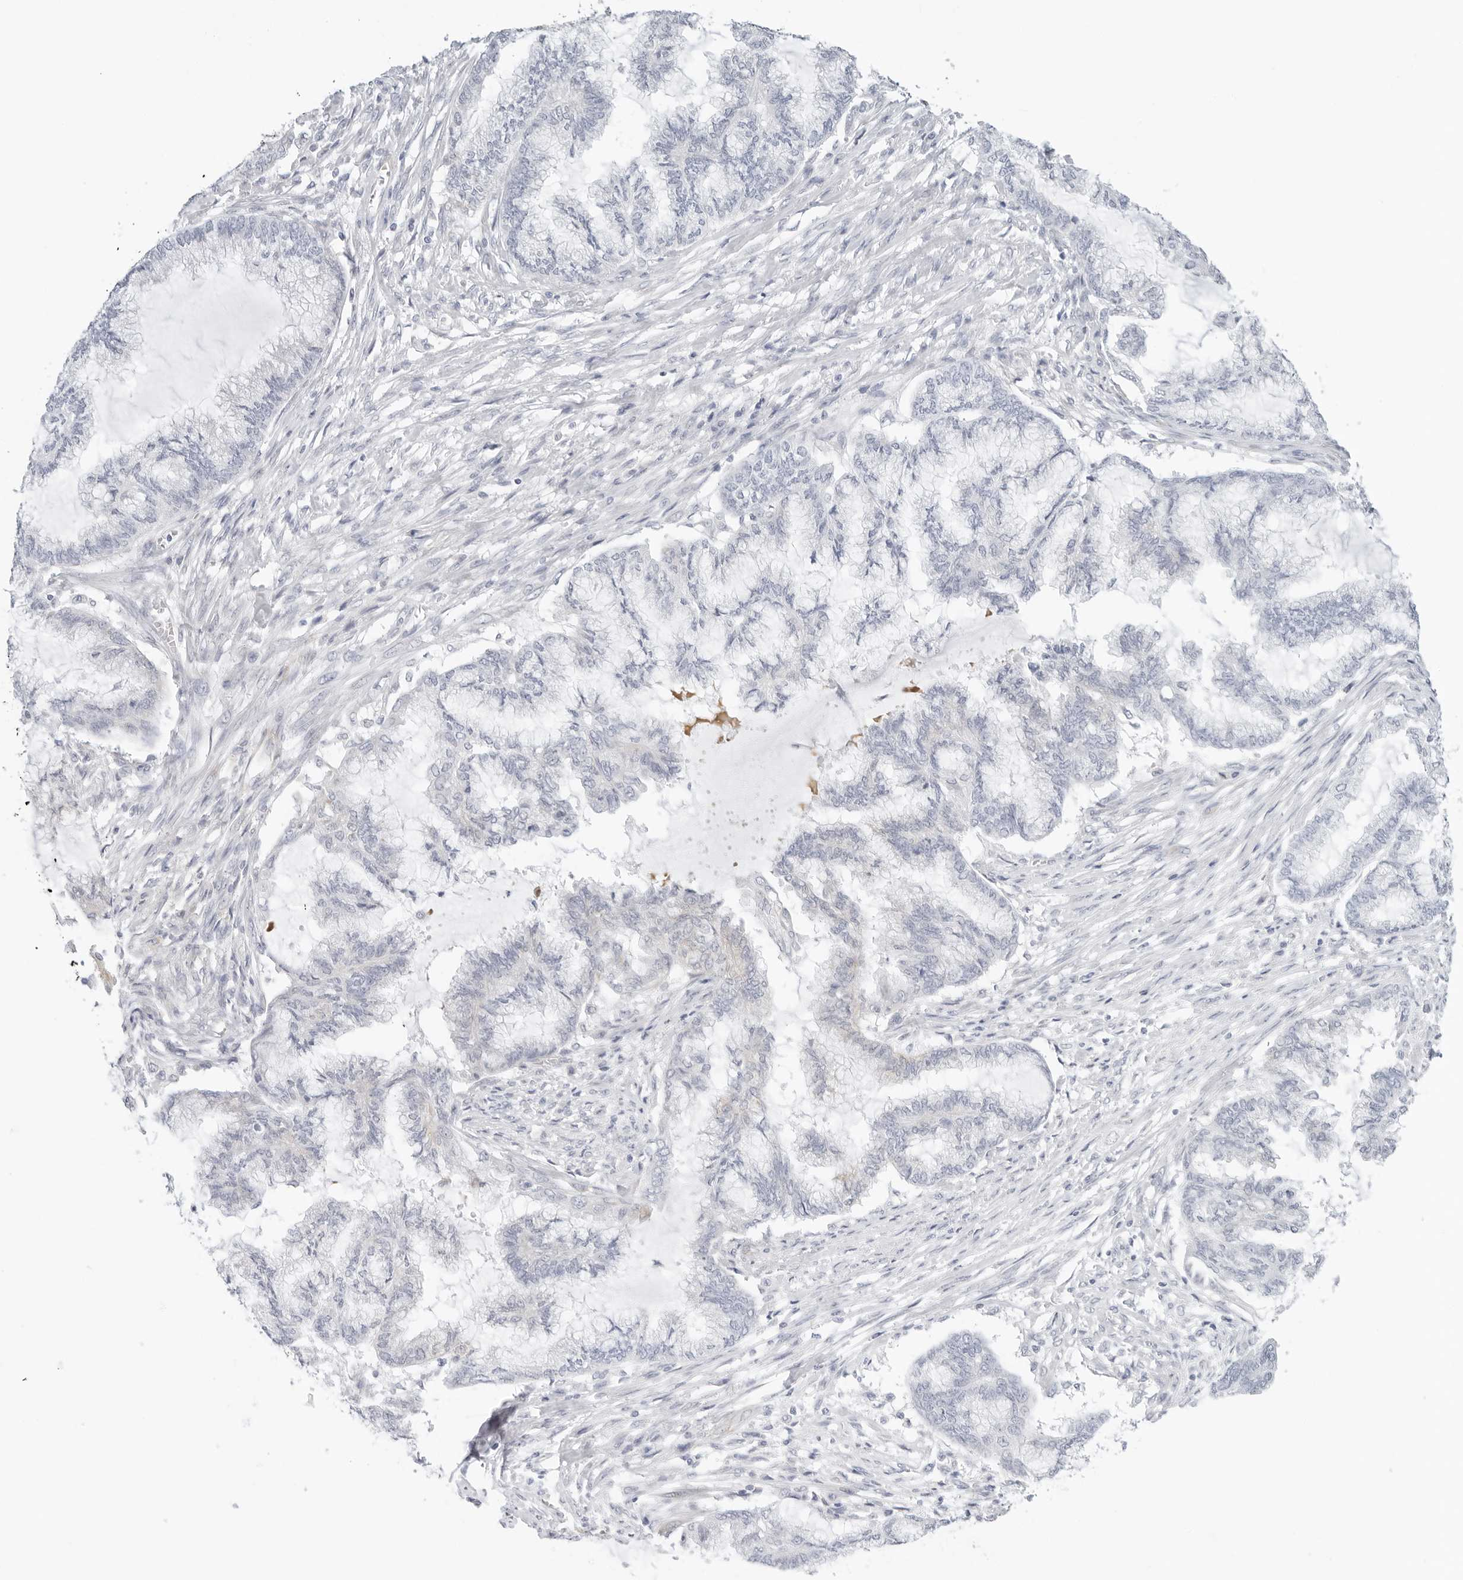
{"staining": {"intensity": "negative", "quantity": "none", "location": "none"}, "tissue": "endometrial cancer", "cell_type": "Tumor cells", "image_type": "cancer", "snomed": [{"axis": "morphology", "description": "Adenocarcinoma, NOS"}, {"axis": "topography", "description": "Endometrium"}], "caption": "DAB immunohistochemical staining of endometrial cancer displays no significant expression in tumor cells. (DAB IHC visualized using brightfield microscopy, high magnification).", "gene": "RC3H1", "patient": {"sex": "female", "age": 86}}